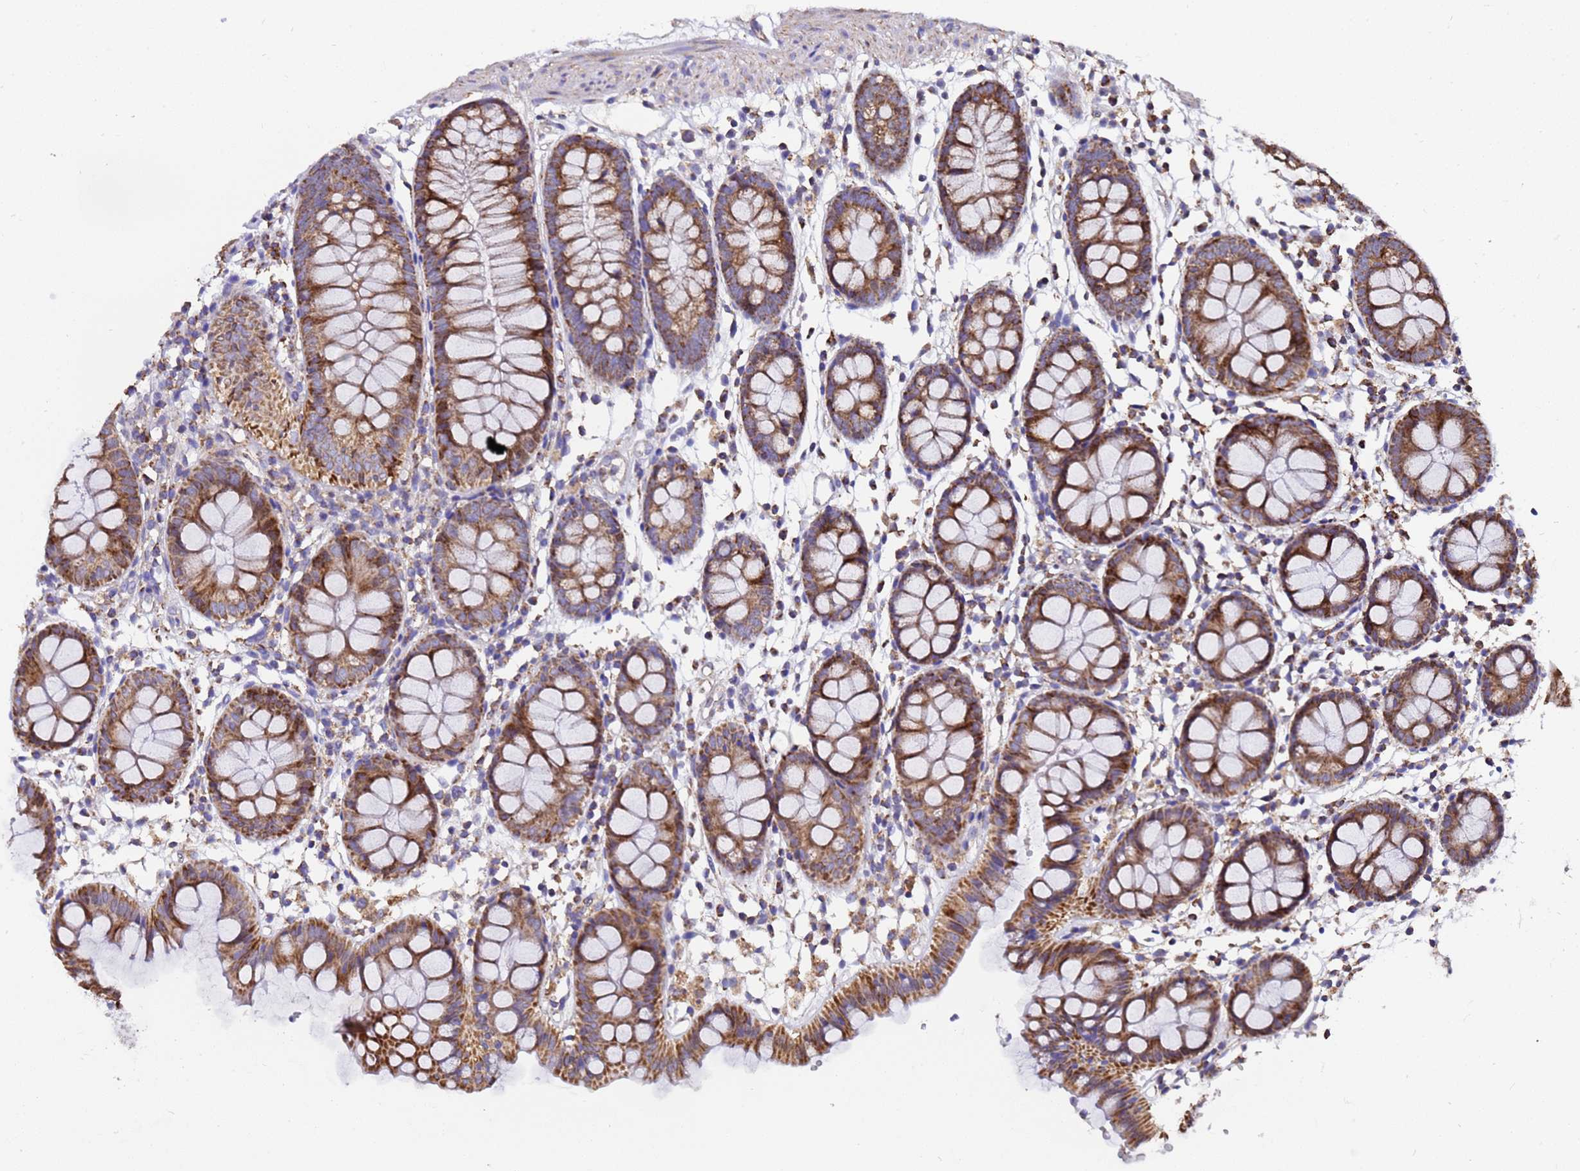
{"staining": {"intensity": "moderate", "quantity": ">75%", "location": "cytoplasmic/membranous"}, "tissue": "colon", "cell_type": "Endothelial cells", "image_type": "normal", "snomed": [{"axis": "morphology", "description": "Normal tissue, NOS"}, {"axis": "topography", "description": "Colon"}], "caption": "Immunohistochemical staining of benign colon exhibits >75% levels of moderate cytoplasmic/membranous protein positivity in about >75% of endothelial cells. Ihc stains the protein of interest in brown and the nuclei are stained blue.", "gene": "MRPS12", "patient": {"sex": "female", "age": 84}}